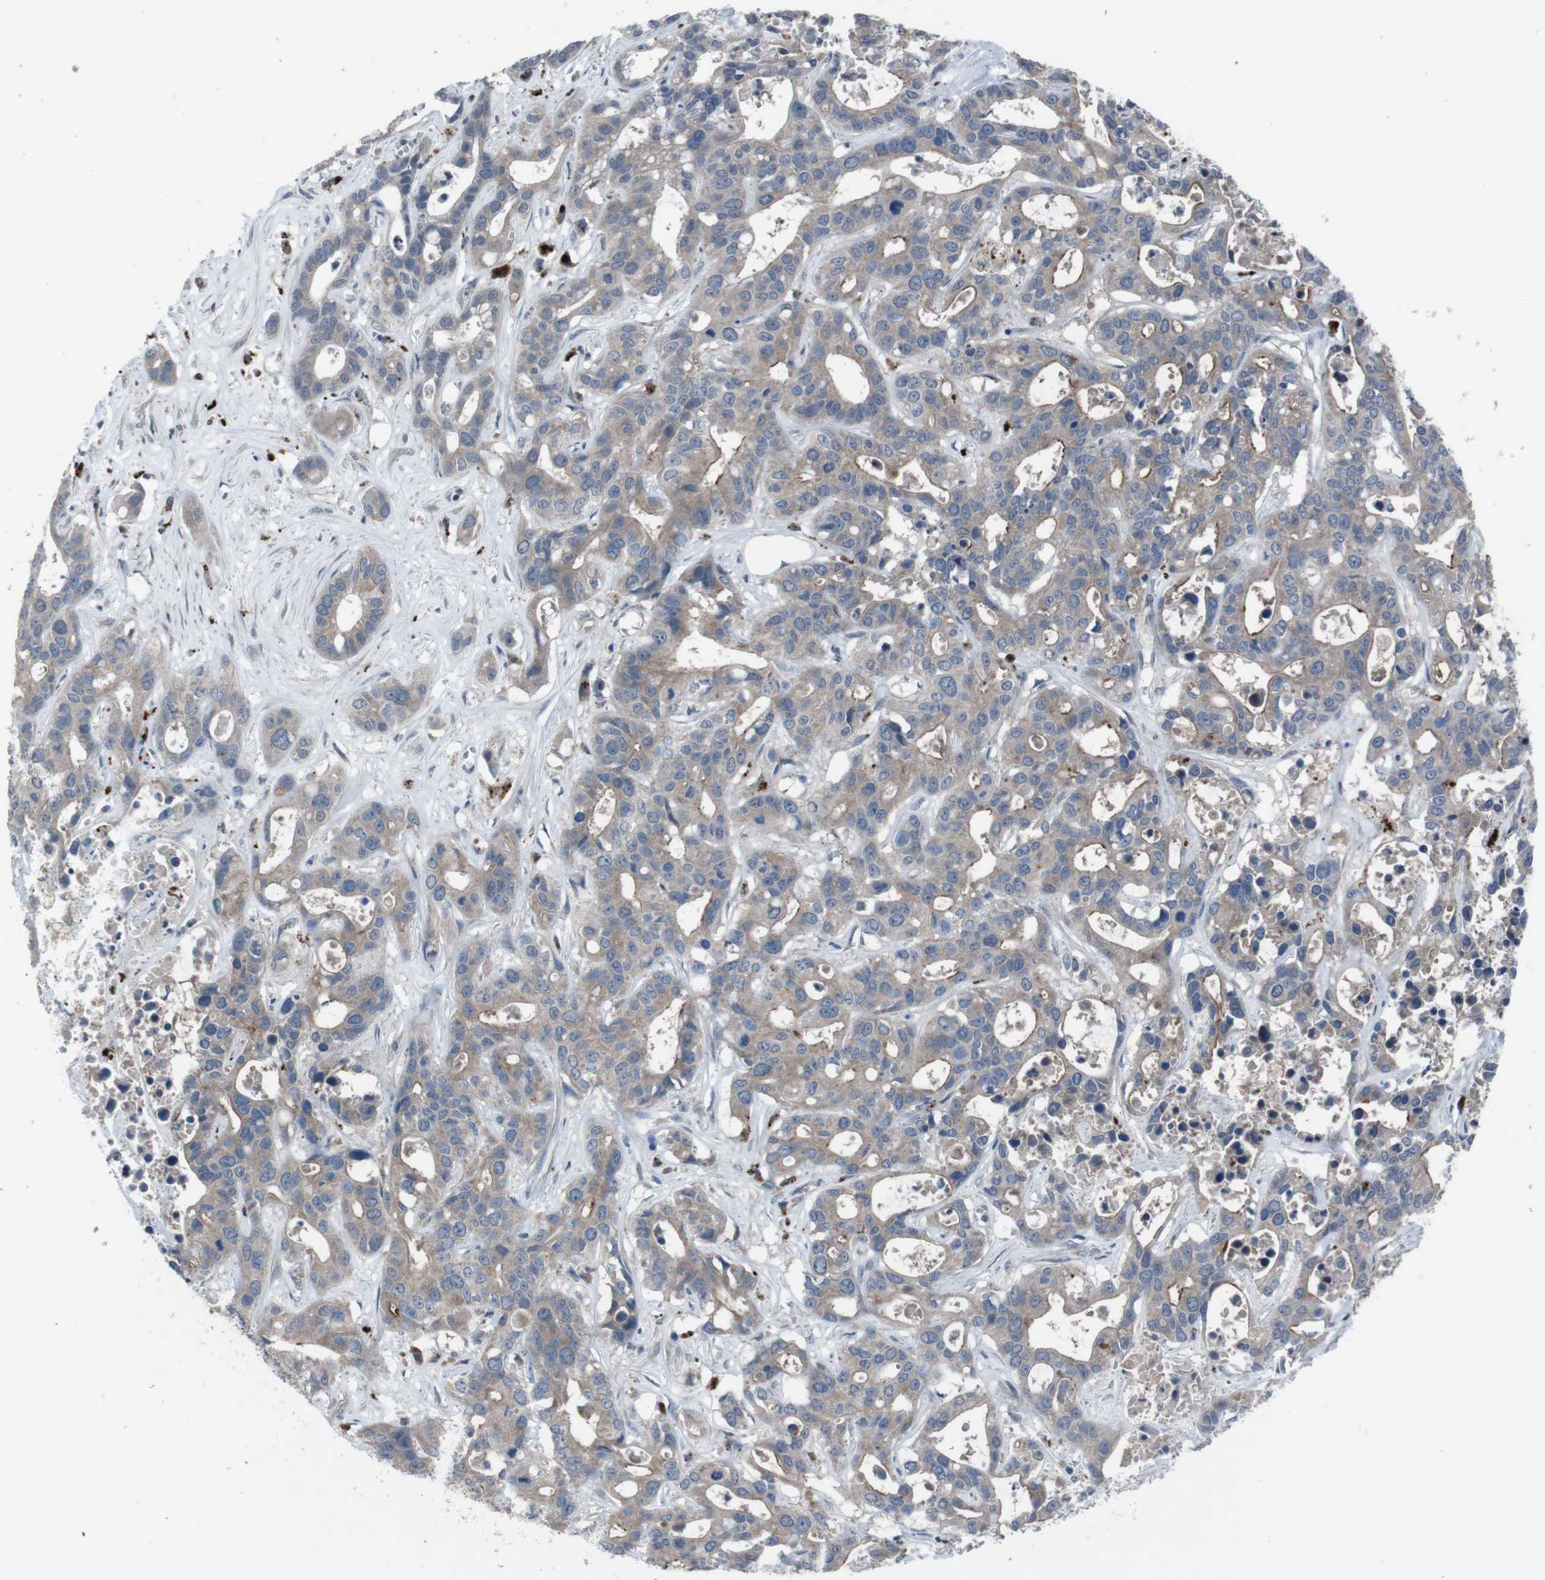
{"staining": {"intensity": "moderate", "quantity": ">75%", "location": "cytoplasmic/membranous"}, "tissue": "liver cancer", "cell_type": "Tumor cells", "image_type": "cancer", "snomed": [{"axis": "morphology", "description": "Cholangiocarcinoma"}, {"axis": "topography", "description": "Liver"}], "caption": "A brown stain labels moderate cytoplasmic/membranous expression of a protein in cholangiocarcinoma (liver) tumor cells.", "gene": "EFNA5", "patient": {"sex": "female", "age": 65}}